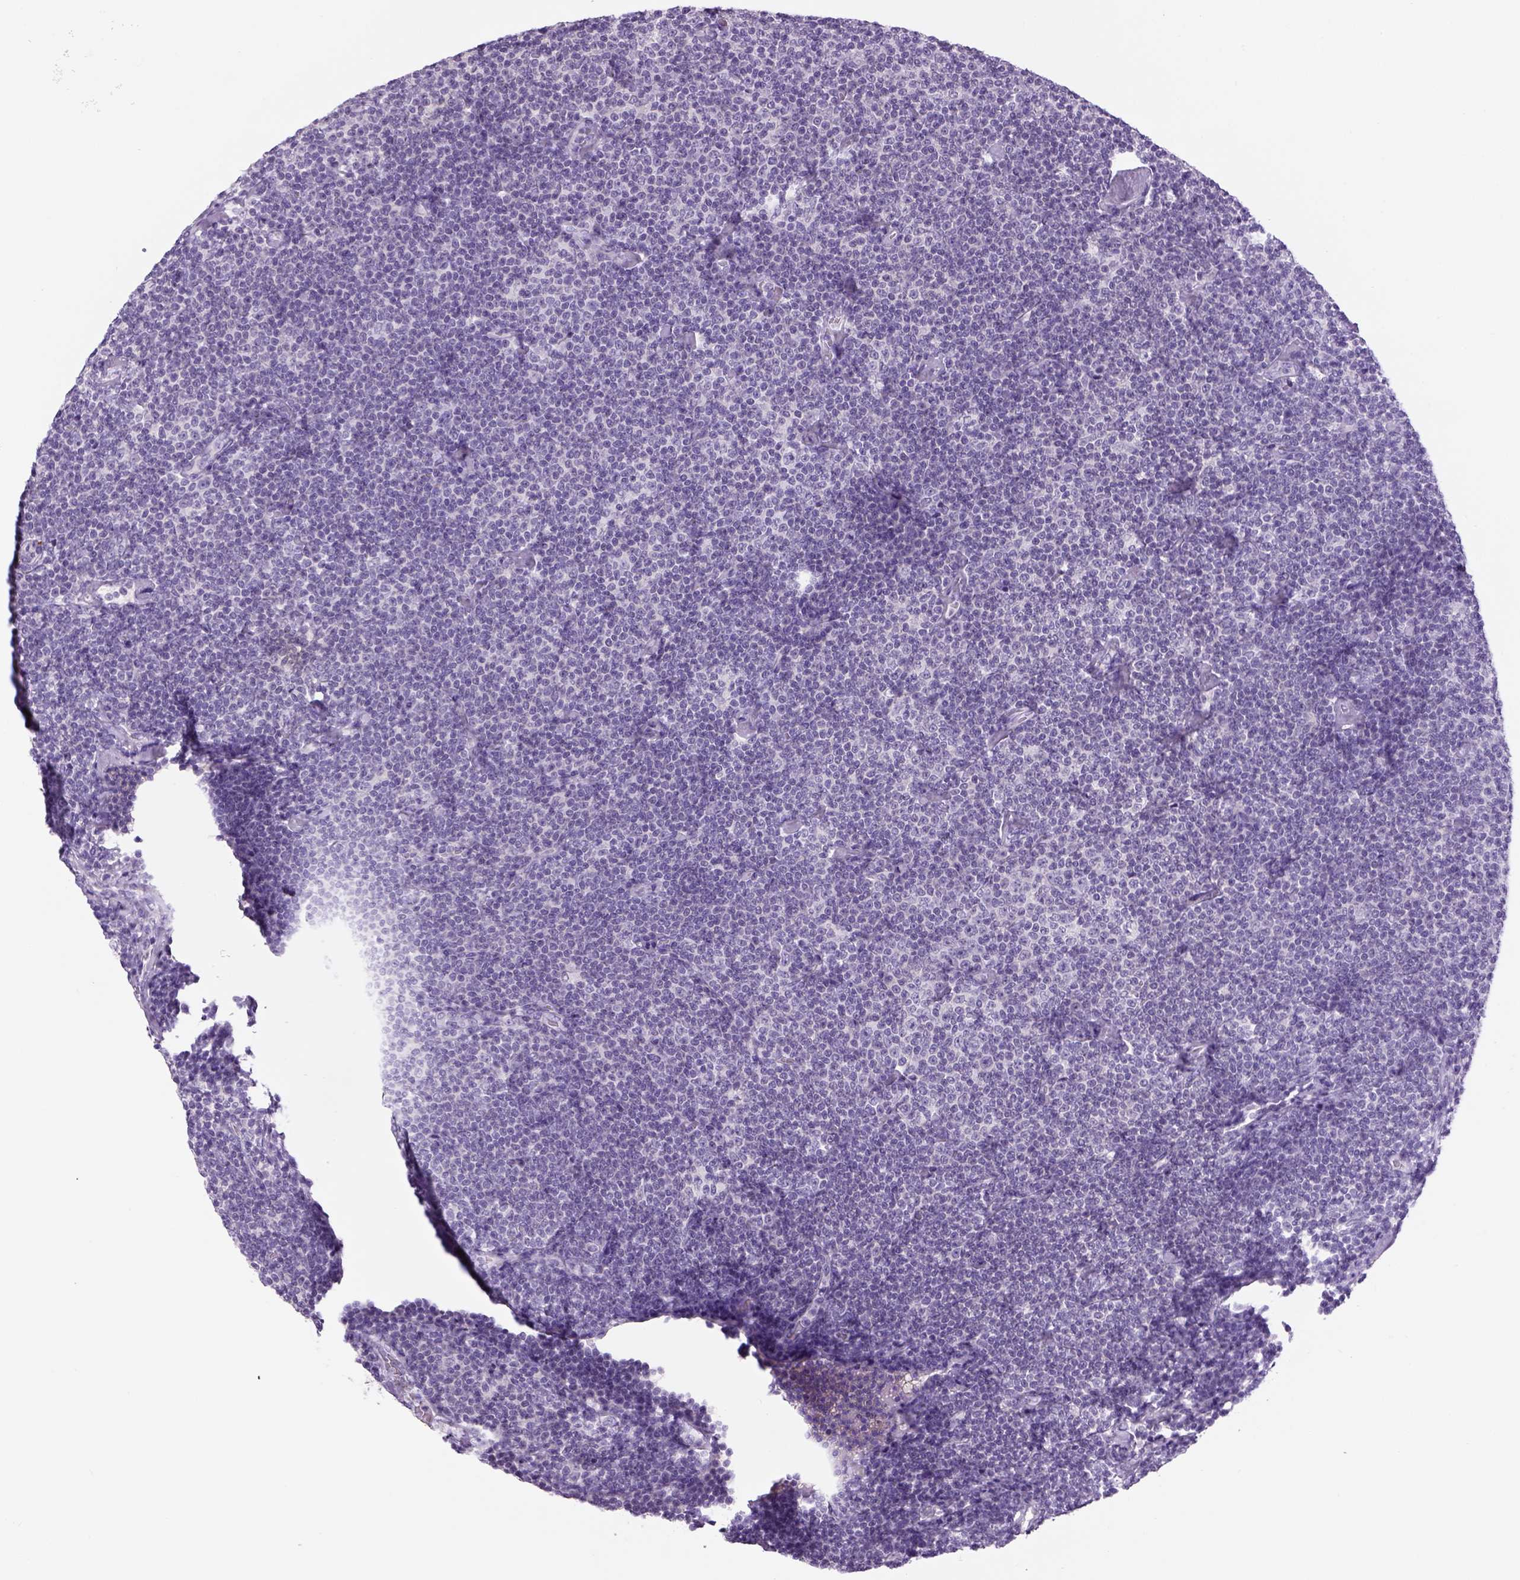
{"staining": {"intensity": "negative", "quantity": "none", "location": "none"}, "tissue": "lymphoma", "cell_type": "Tumor cells", "image_type": "cancer", "snomed": [{"axis": "morphology", "description": "Malignant lymphoma, non-Hodgkin's type, Low grade"}, {"axis": "topography", "description": "Lymph node"}], "caption": "DAB immunohistochemical staining of human lymphoma reveals no significant expression in tumor cells.", "gene": "DBH", "patient": {"sex": "male", "age": 81}}